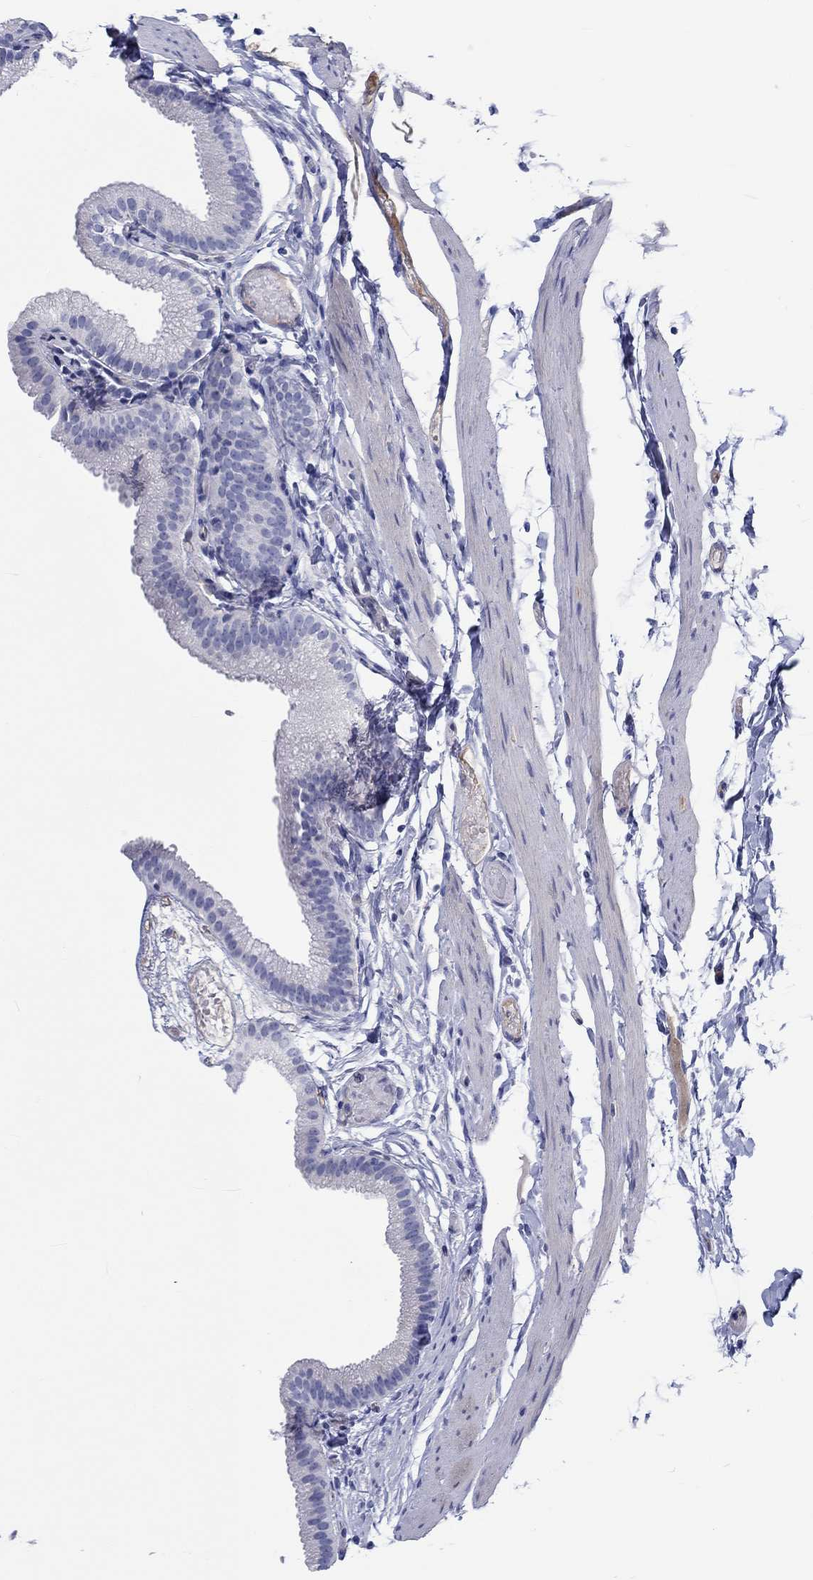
{"staining": {"intensity": "negative", "quantity": "none", "location": "none"}, "tissue": "gallbladder", "cell_type": "Glandular cells", "image_type": "normal", "snomed": [{"axis": "morphology", "description": "Normal tissue, NOS"}, {"axis": "topography", "description": "Gallbladder"}], "caption": "Photomicrograph shows no protein staining in glandular cells of unremarkable gallbladder. The staining was performed using DAB to visualize the protein expression in brown, while the nuclei were stained in blue with hematoxylin (Magnification: 20x).", "gene": "CDY1B", "patient": {"sex": "female", "age": 45}}